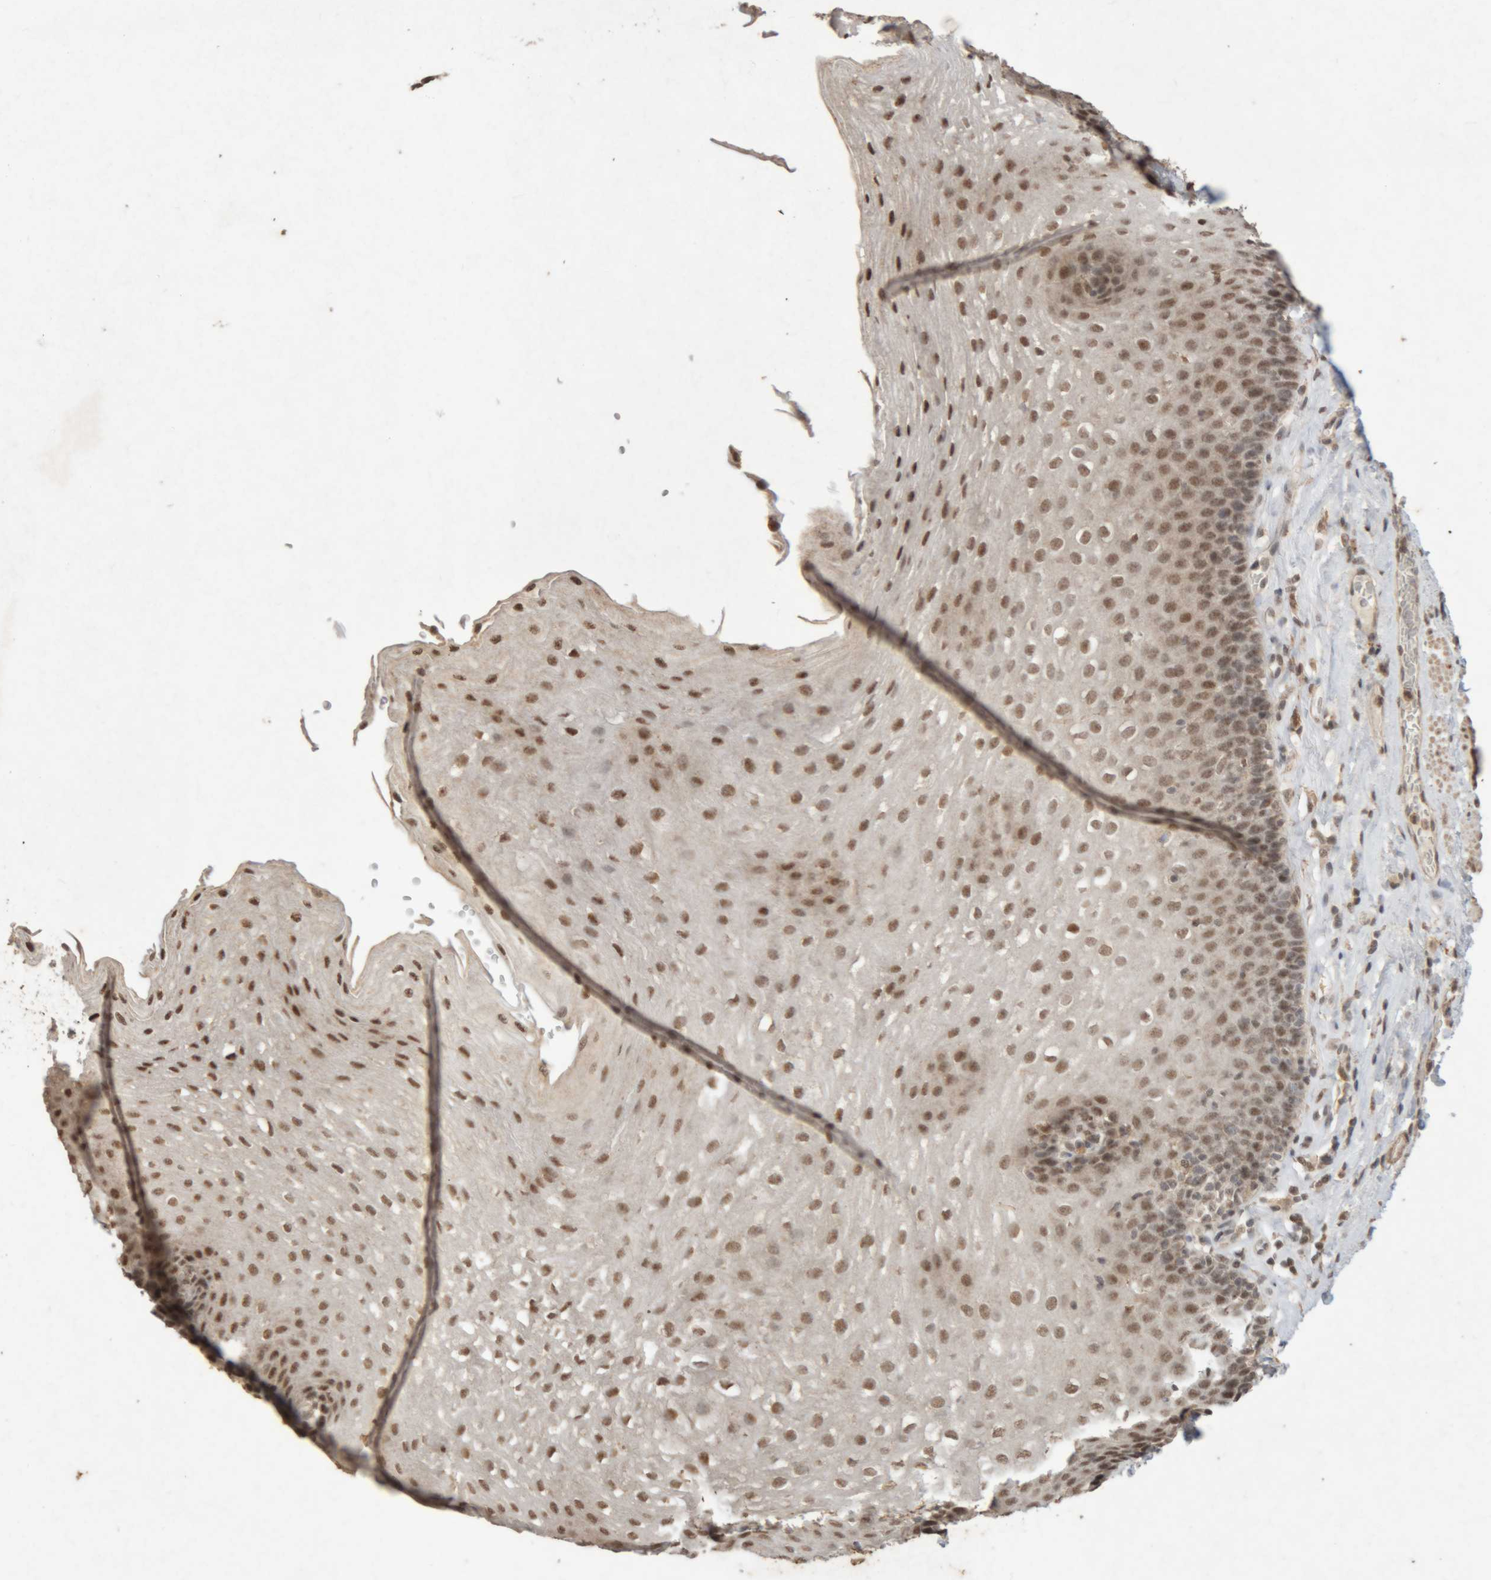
{"staining": {"intensity": "moderate", "quantity": ">75%", "location": "nuclear"}, "tissue": "esophagus", "cell_type": "Squamous epithelial cells", "image_type": "normal", "snomed": [{"axis": "morphology", "description": "Normal tissue, NOS"}, {"axis": "topography", "description": "Esophagus"}], "caption": "Protein expression analysis of unremarkable human esophagus reveals moderate nuclear expression in approximately >75% of squamous epithelial cells.", "gene": "KEAP1", "patient": {"sex": "female", "age": 66}}